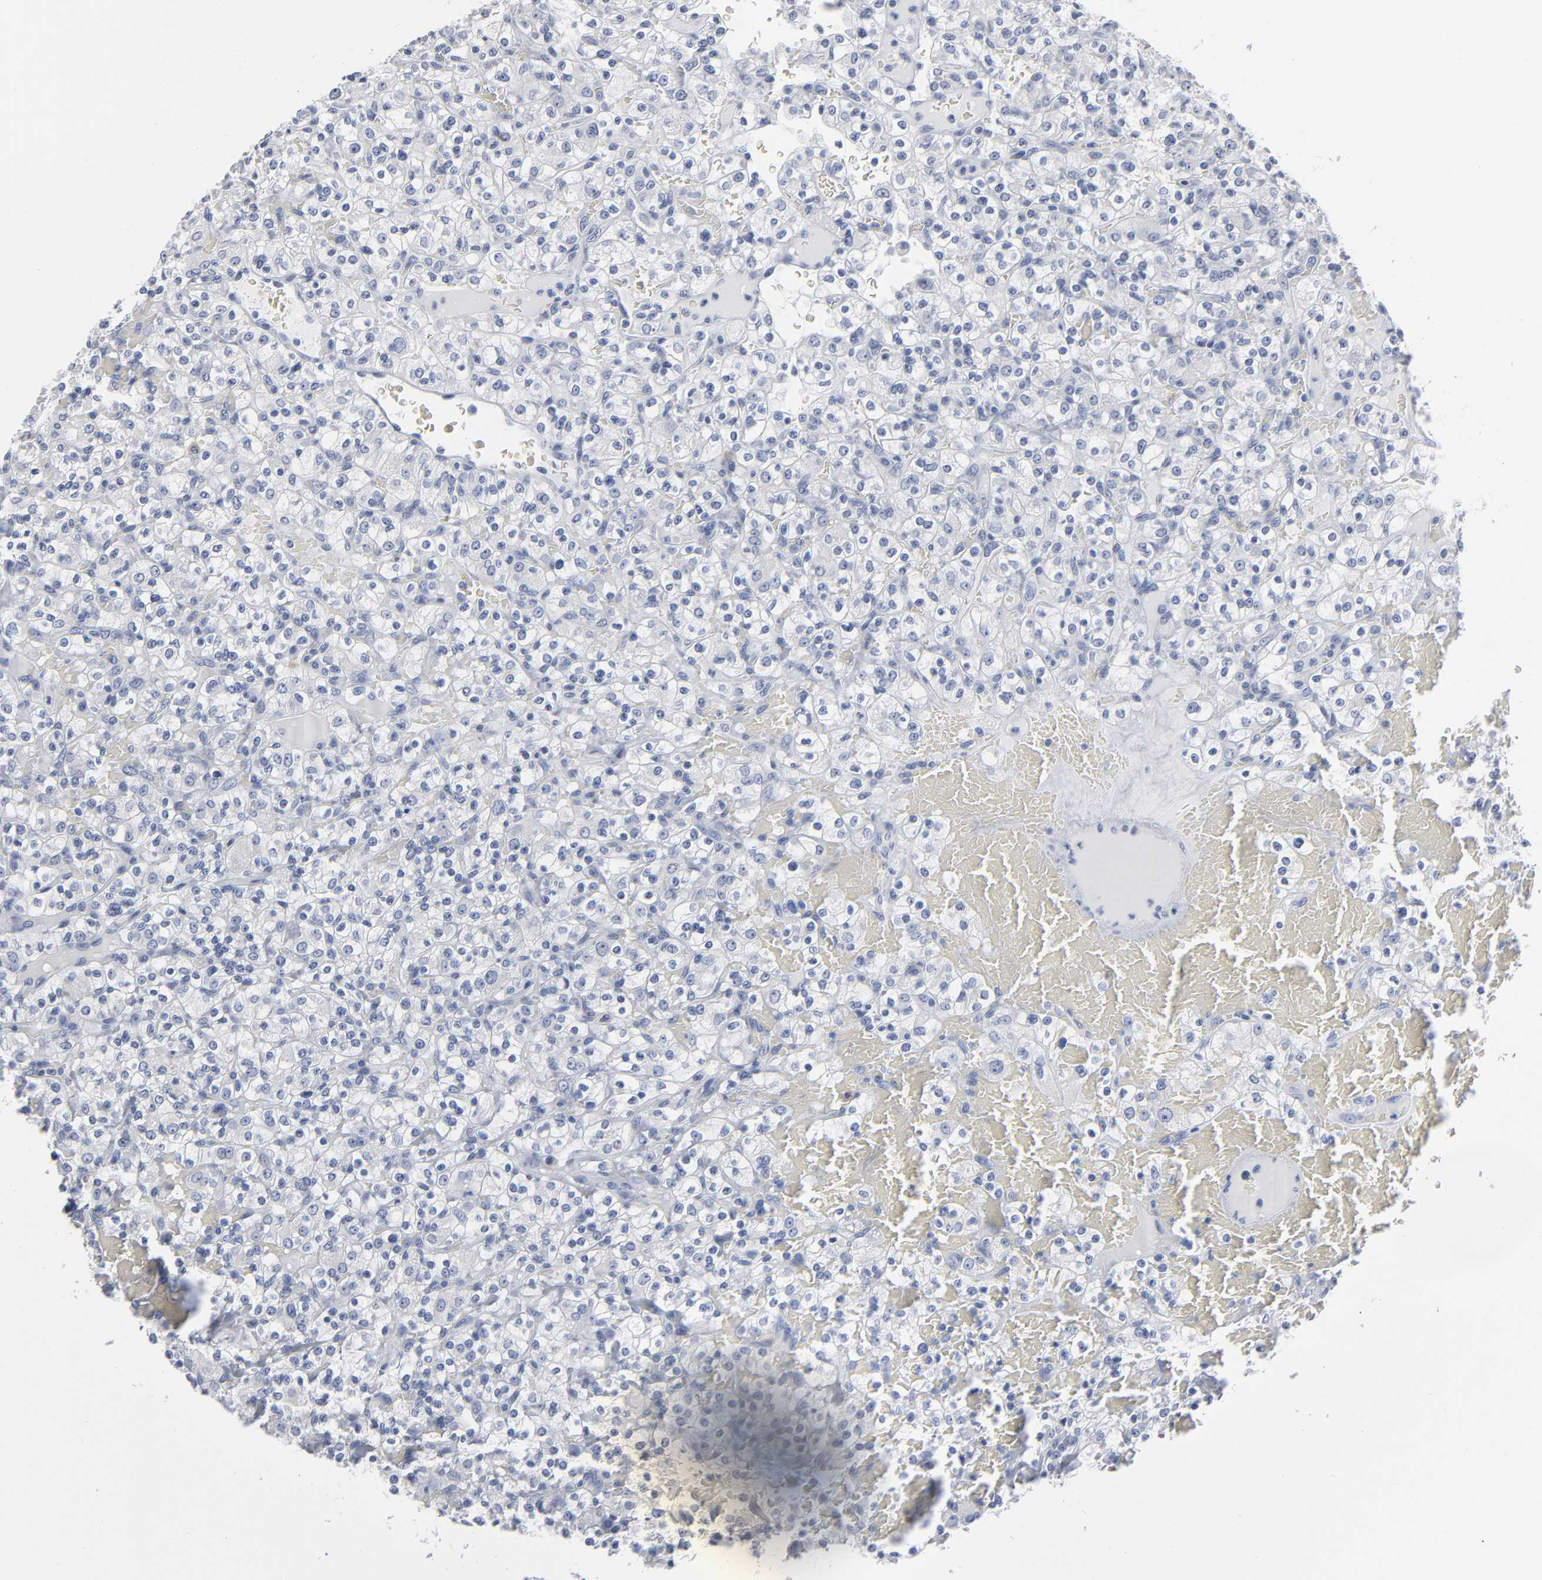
{"staining": {"intensity": "negative", "quantity": "none", "location": "none"}, "tissue": "renal cancer", "cell_type": "Tumor cells", "image_type": "cancer", "snomed": [{"axis": "morphology", "description": "Normal tissue, NOS"}, {"axis": "morphology", "description": "Adenocarcinoma, NOS"}, {"axis": "topography", "description": "Kidney"}], "caption": "Renal cancer was stained to show a protein in brown. There is no significant positivity in tumor cells.", "gene": "PAGE1", "patient": {"sex": "female", "age": 72}}